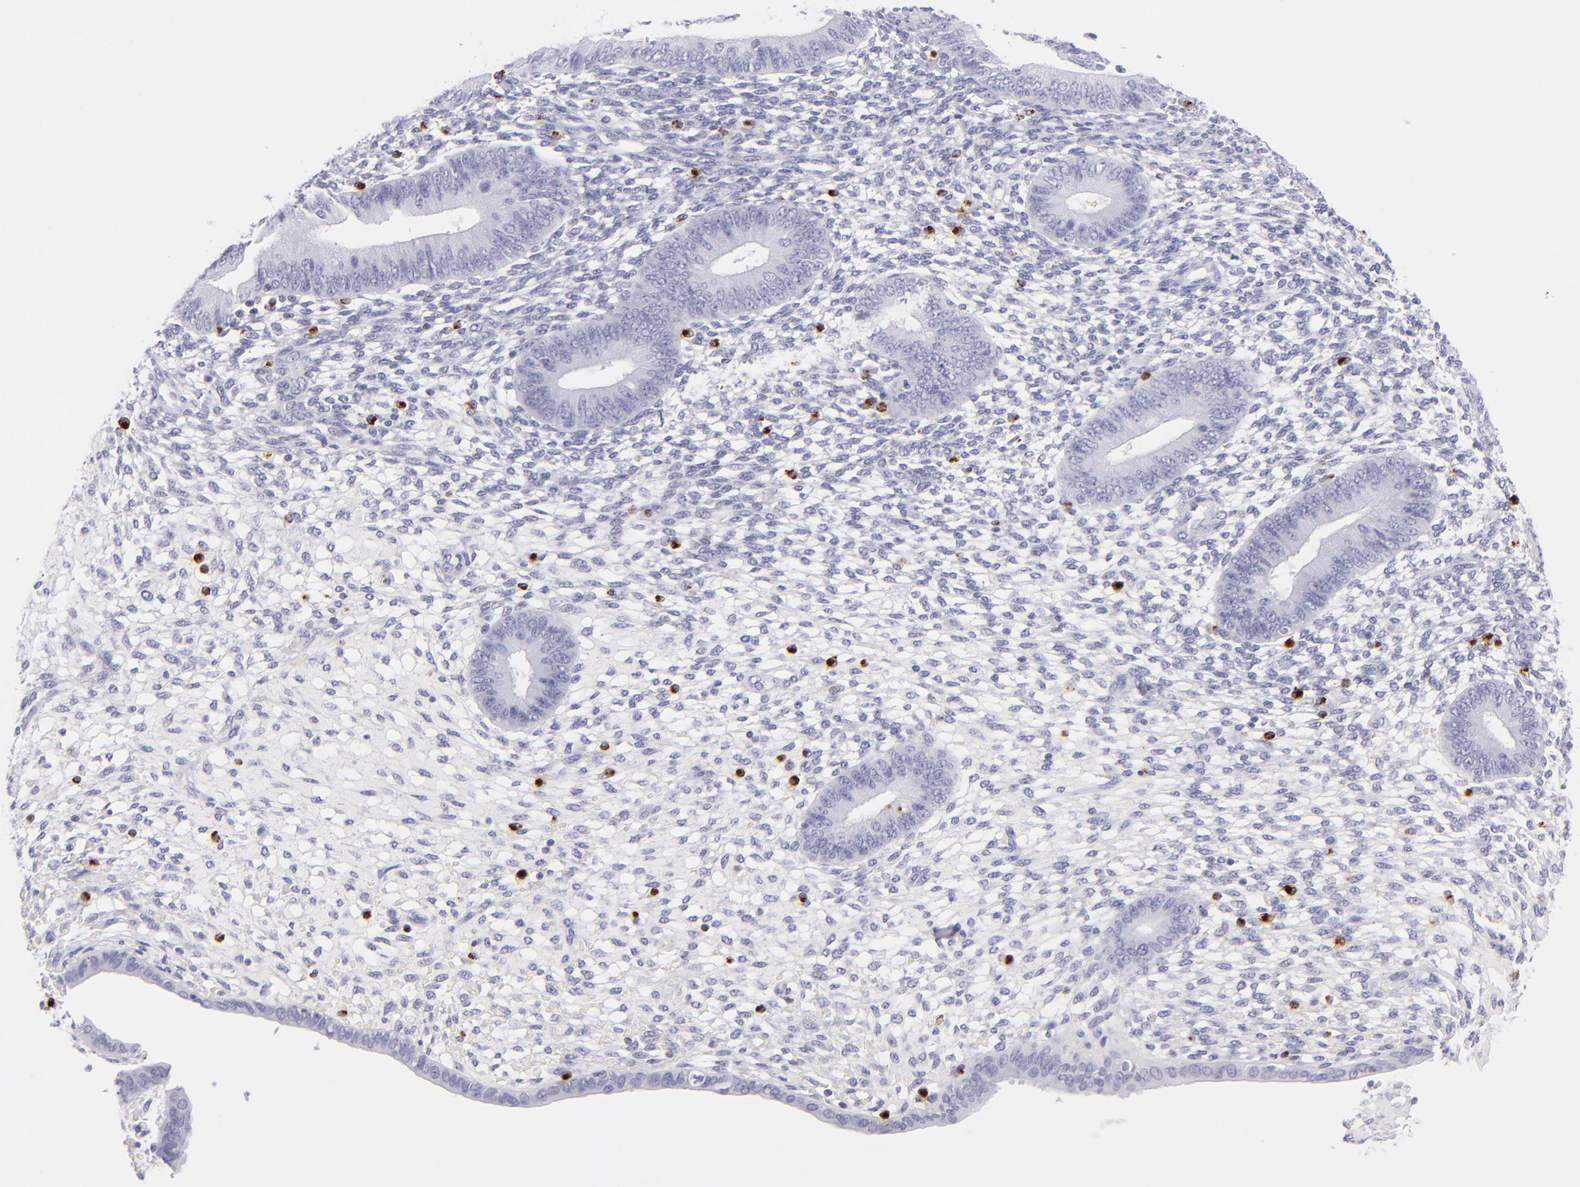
{"staining": {"intensity": "strong", "quantity": "<25%", "location": "cytoplasmic/membranous,nuclear"}, "tissue": "endometrium", "cell_type": "Cells in endometrial stroma", "image_type": "normal", "snomed": [{"axis": "morphology", "description": "Normal tissue, NOS"}, {"axis": "topography", "description": "Endometrium"}], "caption": "DAB immunohistochemical staining of unremarkable human endometrium exhibits strong cytoplasmic/membranous,nuclear protein staining in about <25% of cells in endometrial stroma. Using DAB (brown) and hematoxylin (blue) stains, captured at high magnification using brightfield microscopy.", "gene": "PRF1", "patient": {"sex": "female", "age": 42}}